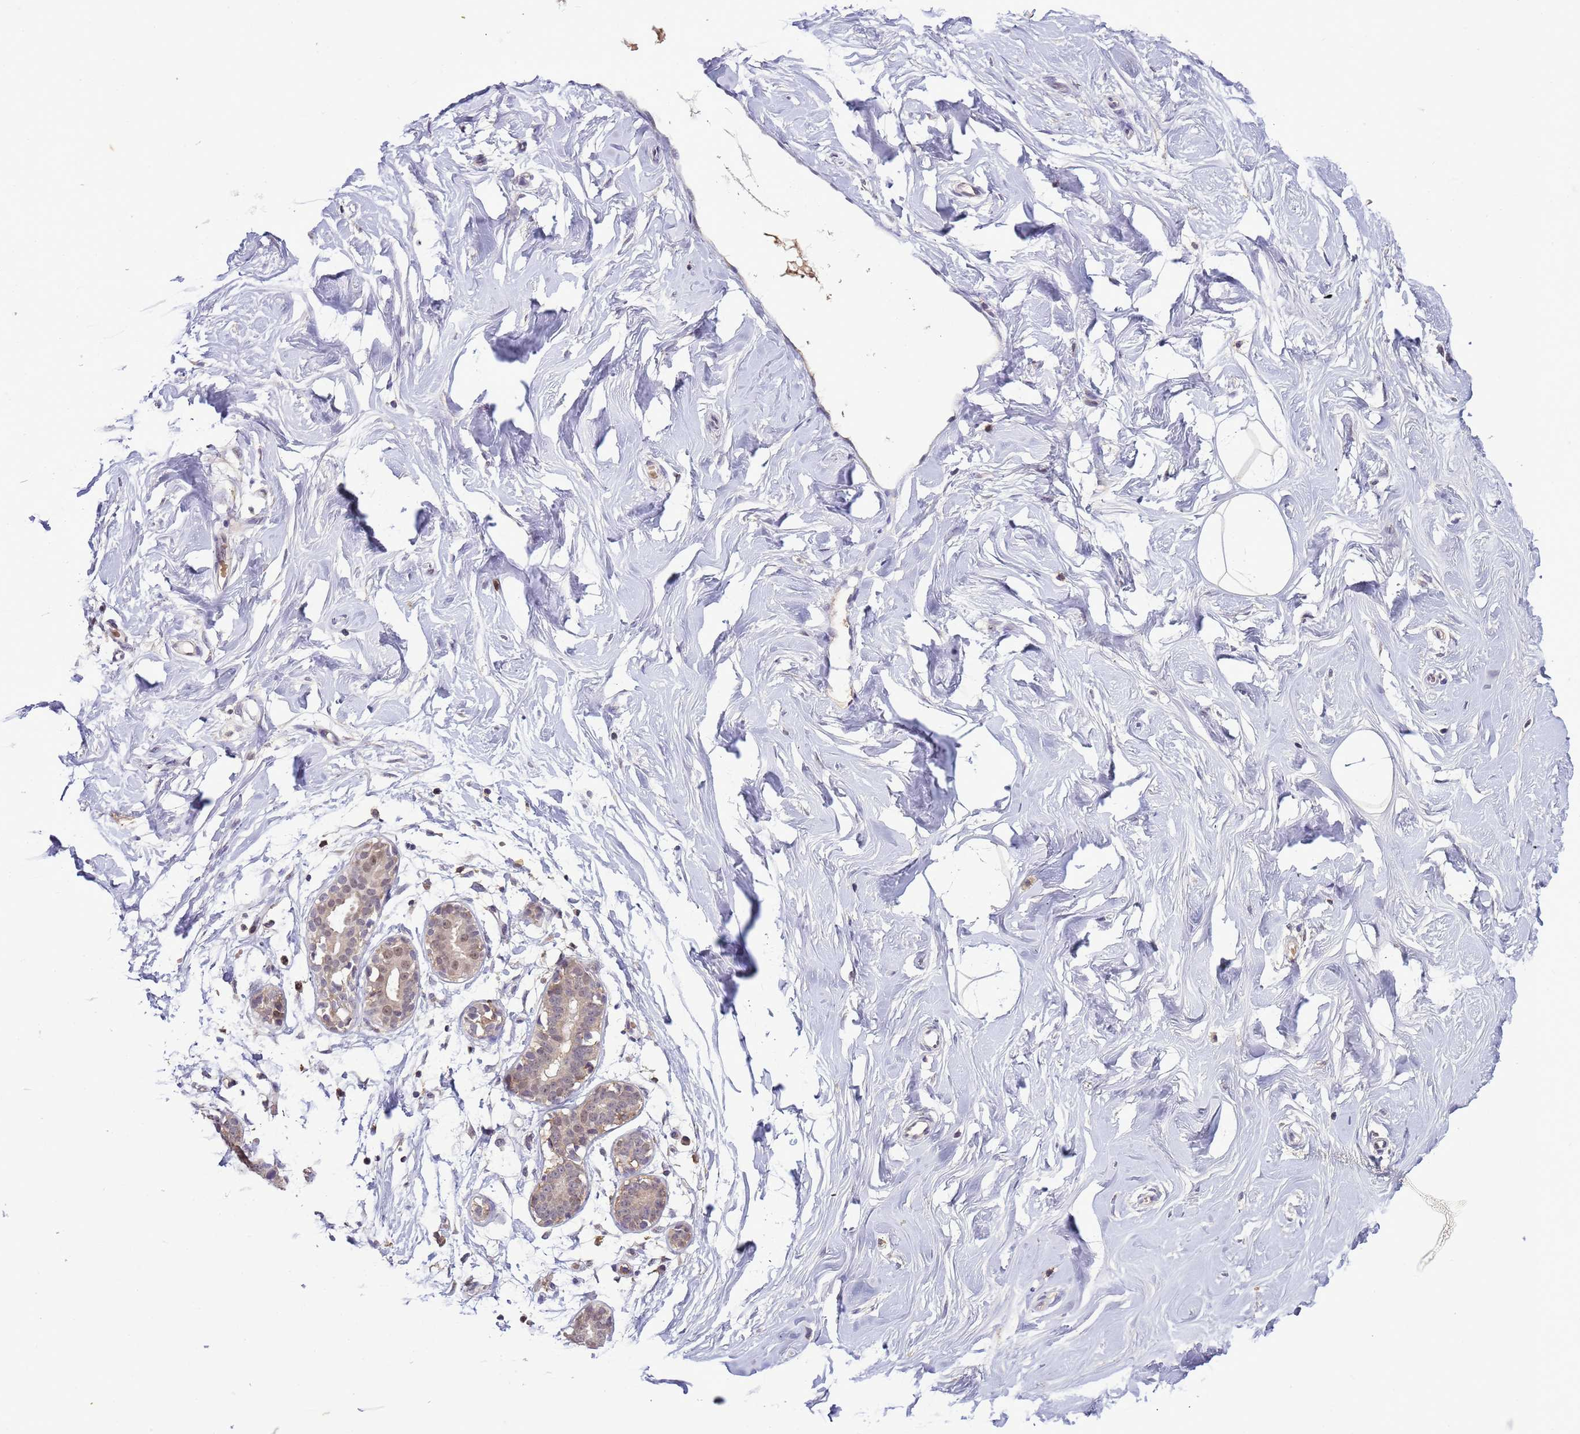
{"staining": {"intensity": "moderate", "quantity": "<25%", "location": "nuclear"}, "tissue": "breast", "cell_type": "Adipocytes", "image_type": "normal", "snomed": [{"axis": "morphology", "description": "Normal tissue, NOS"}, {"axis": "morphology", "description": "Adenoma, NOS"}, {"axis": "topography", "description": "Breast"}], "caption": "Immunohistochemical staining of normal human breast displays <25% levels of moderate nuclear protein staining in approximately <25% of adipocytes. (Stains: DAB in brown, nuclei in blue, Microscopy: brightfield microscopy at high magnification).", "gene": "CD53", "patient": {"sex": "female", "age": 23}}